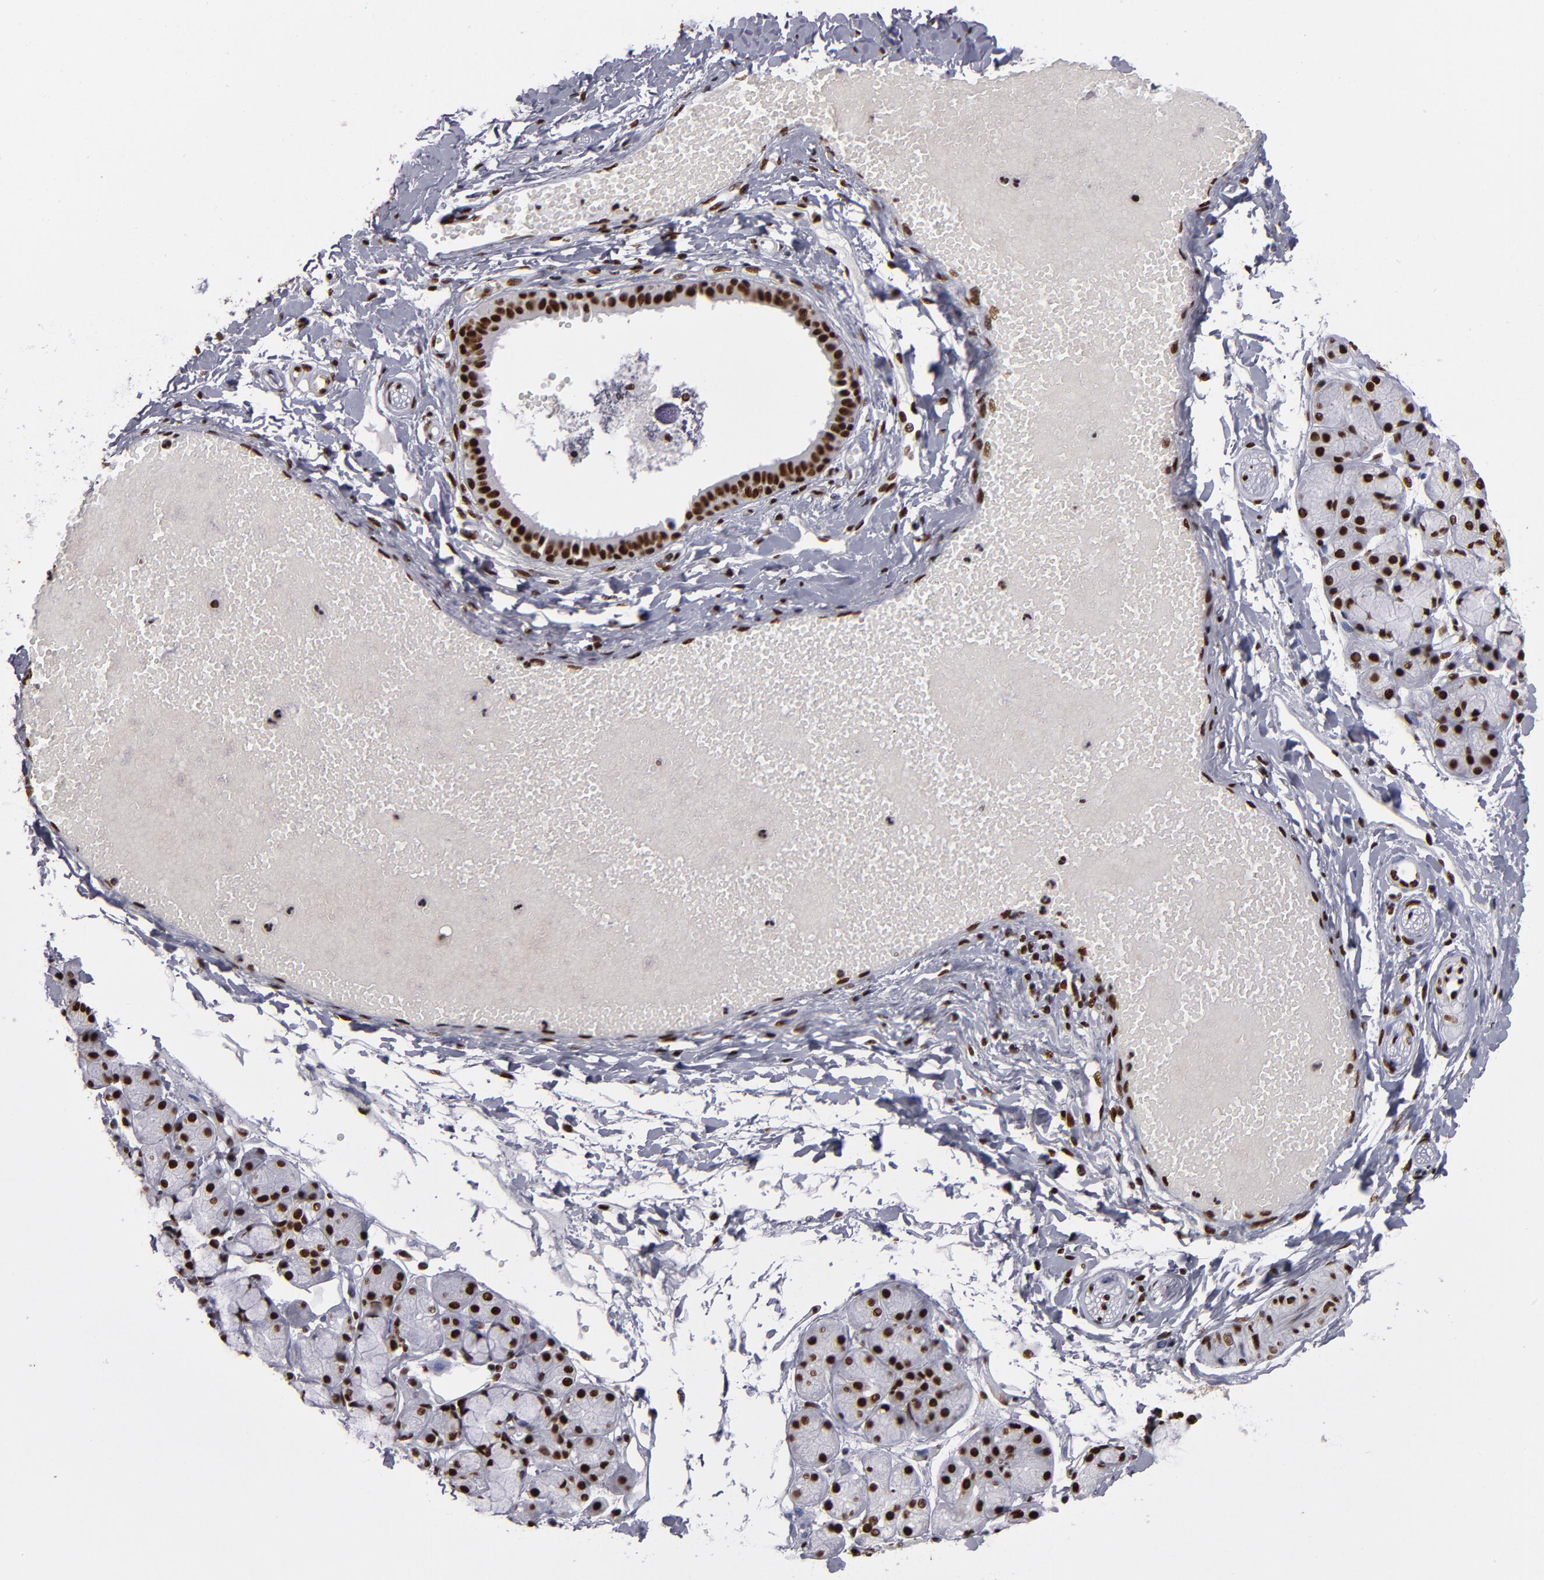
{"staining": {"intensity": "strong", "quantity": ">75%", "location": "nuclear"}, "tissue": "salivary gland", "cell_type": "Glandular cells", "image_type": "normal", "snomed": [{"axis": "morphology", "description": "Normal tissue, NOS"}, {"axis": "topography", "description": "Skeletal muscle"}, {"axis": "topography", "description": "Oral tissue"}, {"axis": "topography", "description": "Salivary gland"}, {"axis": "topography", "description": "Peripheral nerve tissue"}], "caption": "High-power microscopy captured an immunohistochemistry (IHC) micrograph of benign salivary gland, revealing strong nuclear staining in about >75% of glandular cells. (DAB = brown stain, brightfield microscopy at high magnification).", "gene": "MRE11", "patient": {"sex": "male", "age": 54}}